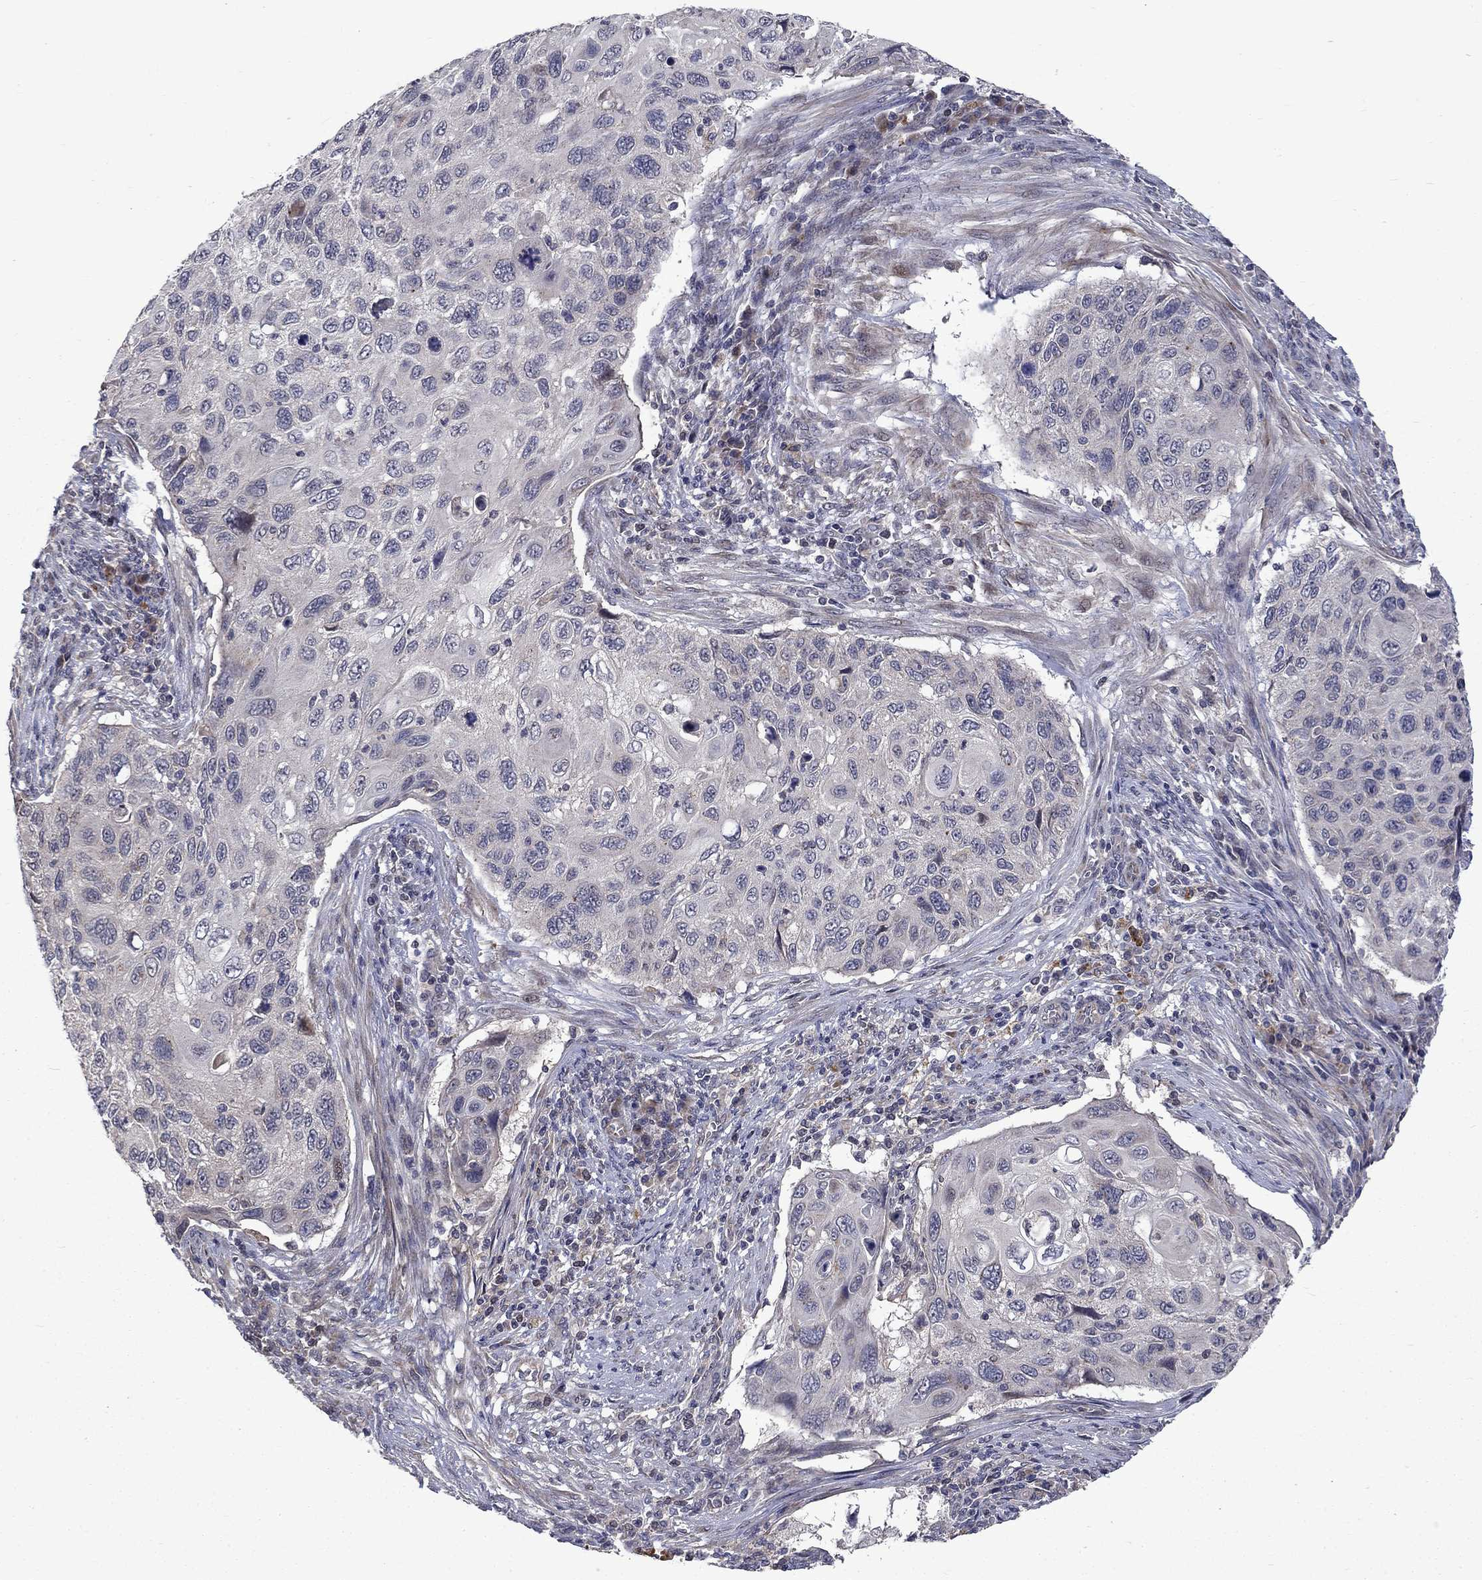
{"staining": {"intensity": "negative", "quantity": "none", "location": "none"}, "tissue": "cervical cancer", "cell_type": "Tumor cells", "image_type": "cancer", "snomed": [{"axis": "morphology", "description": "Squamous cell carcinoma, NOS"}, {"axis": "topography", "description": "Cervix"}], "caption": "Tumor cells are negative for protein expression in human squamous cell carcinoma (cervical).", "gene": "FAM3B", "patient": {"sex": "female", "age": 70}}